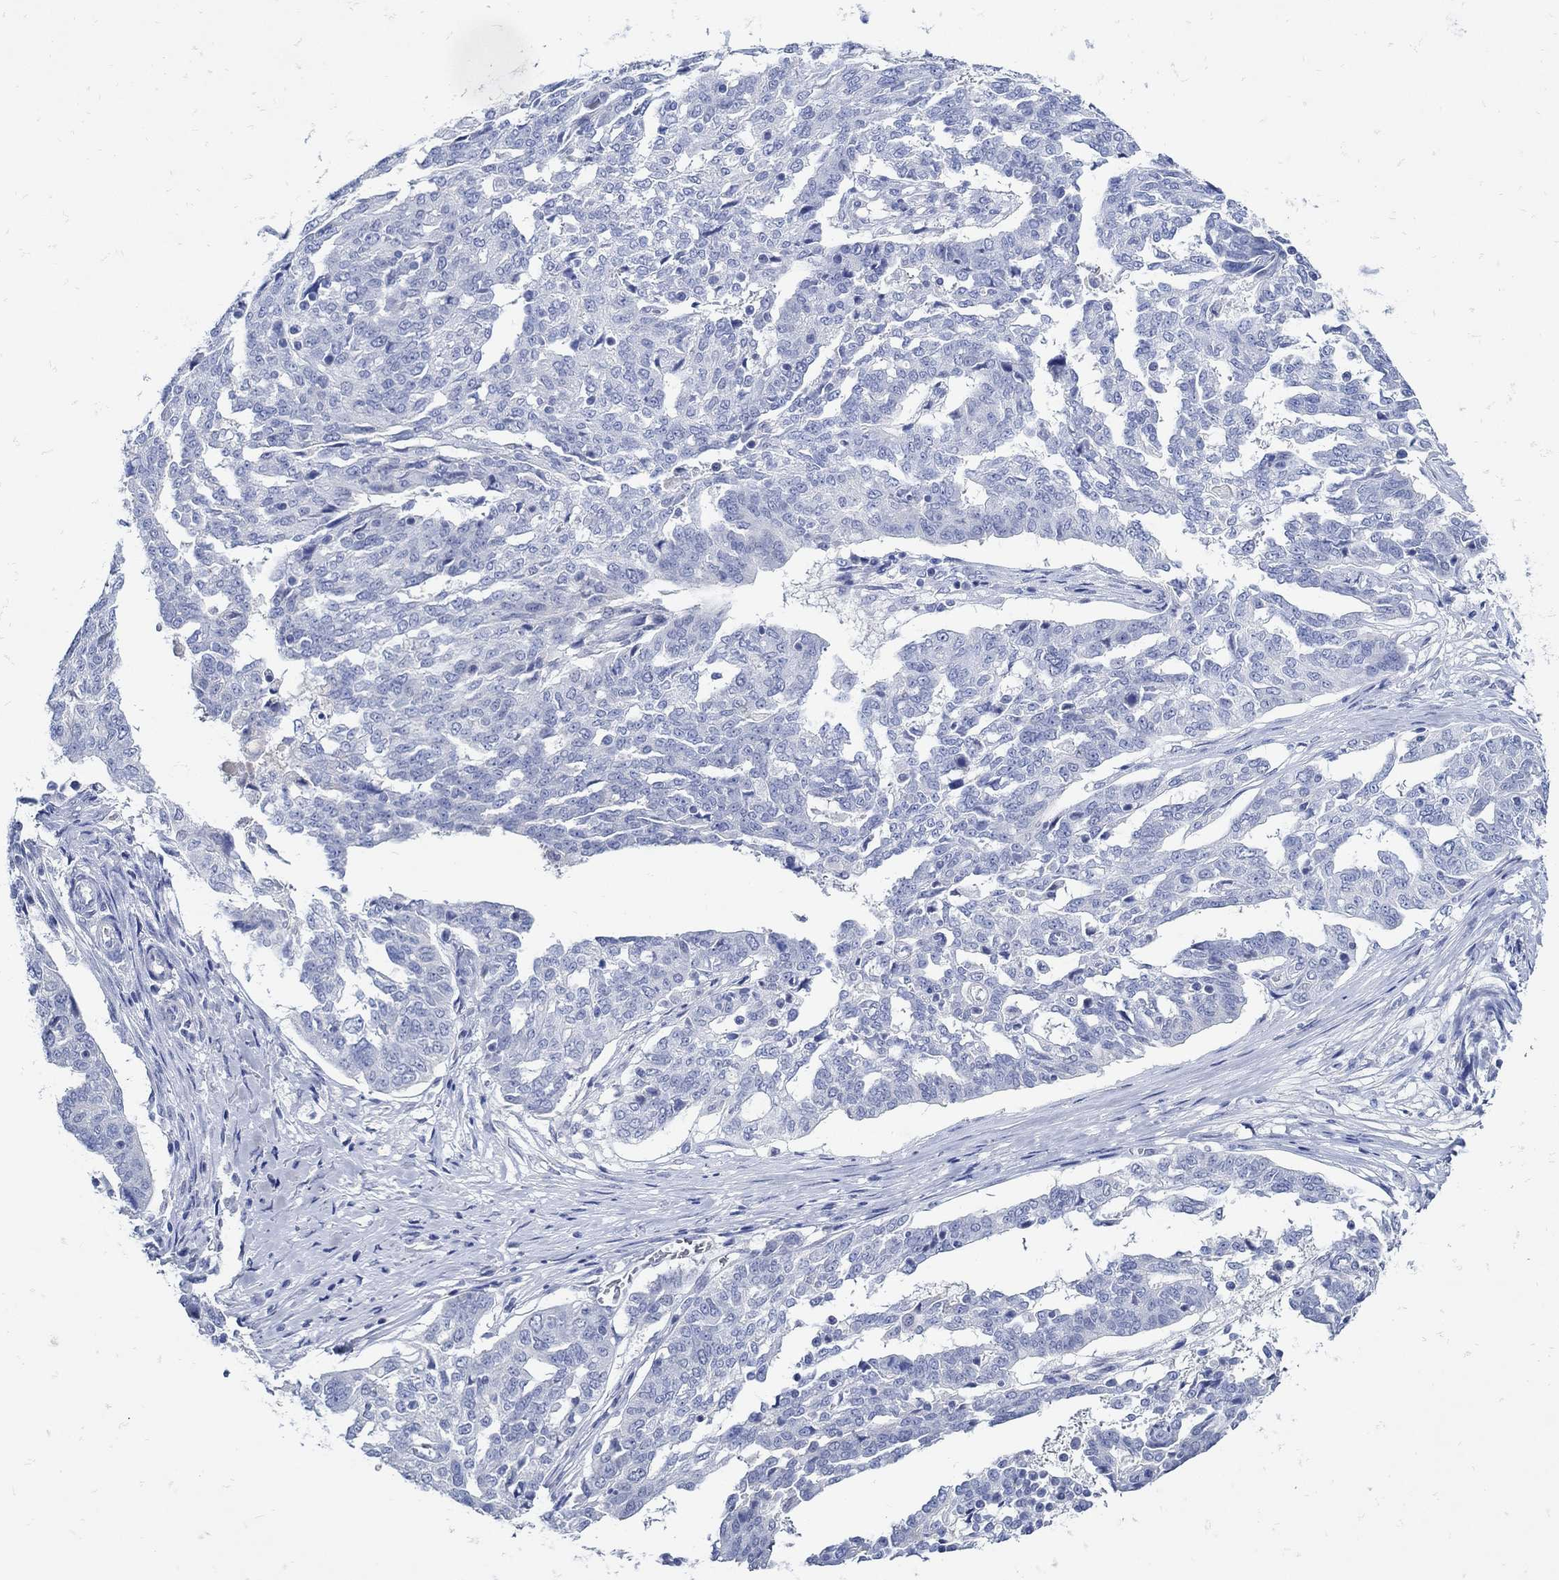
{"staining": {"intensity": "negative", "quantity": "none", "location": "none"}, "tissue": "ovarian cancer", "cell_type": "Tumor cells", "image_type": "cancer", "snomed": [{"axis": "morphology", "description": "Cystadenocarcinoma, serous, NOS"}, {"axis": "topography", "description": "Ovary"}], "caption": "Immunohistochemistry (IHC) of human ovarian cancer exhibits no staining in tumor cells. (DAB (3,3'-diaminobenzidine) immunohistochemistry visualized using brightfield microscopy, high magnification).", "gene": "NOS1", "patient": {"sex": "female", "age": 67}}